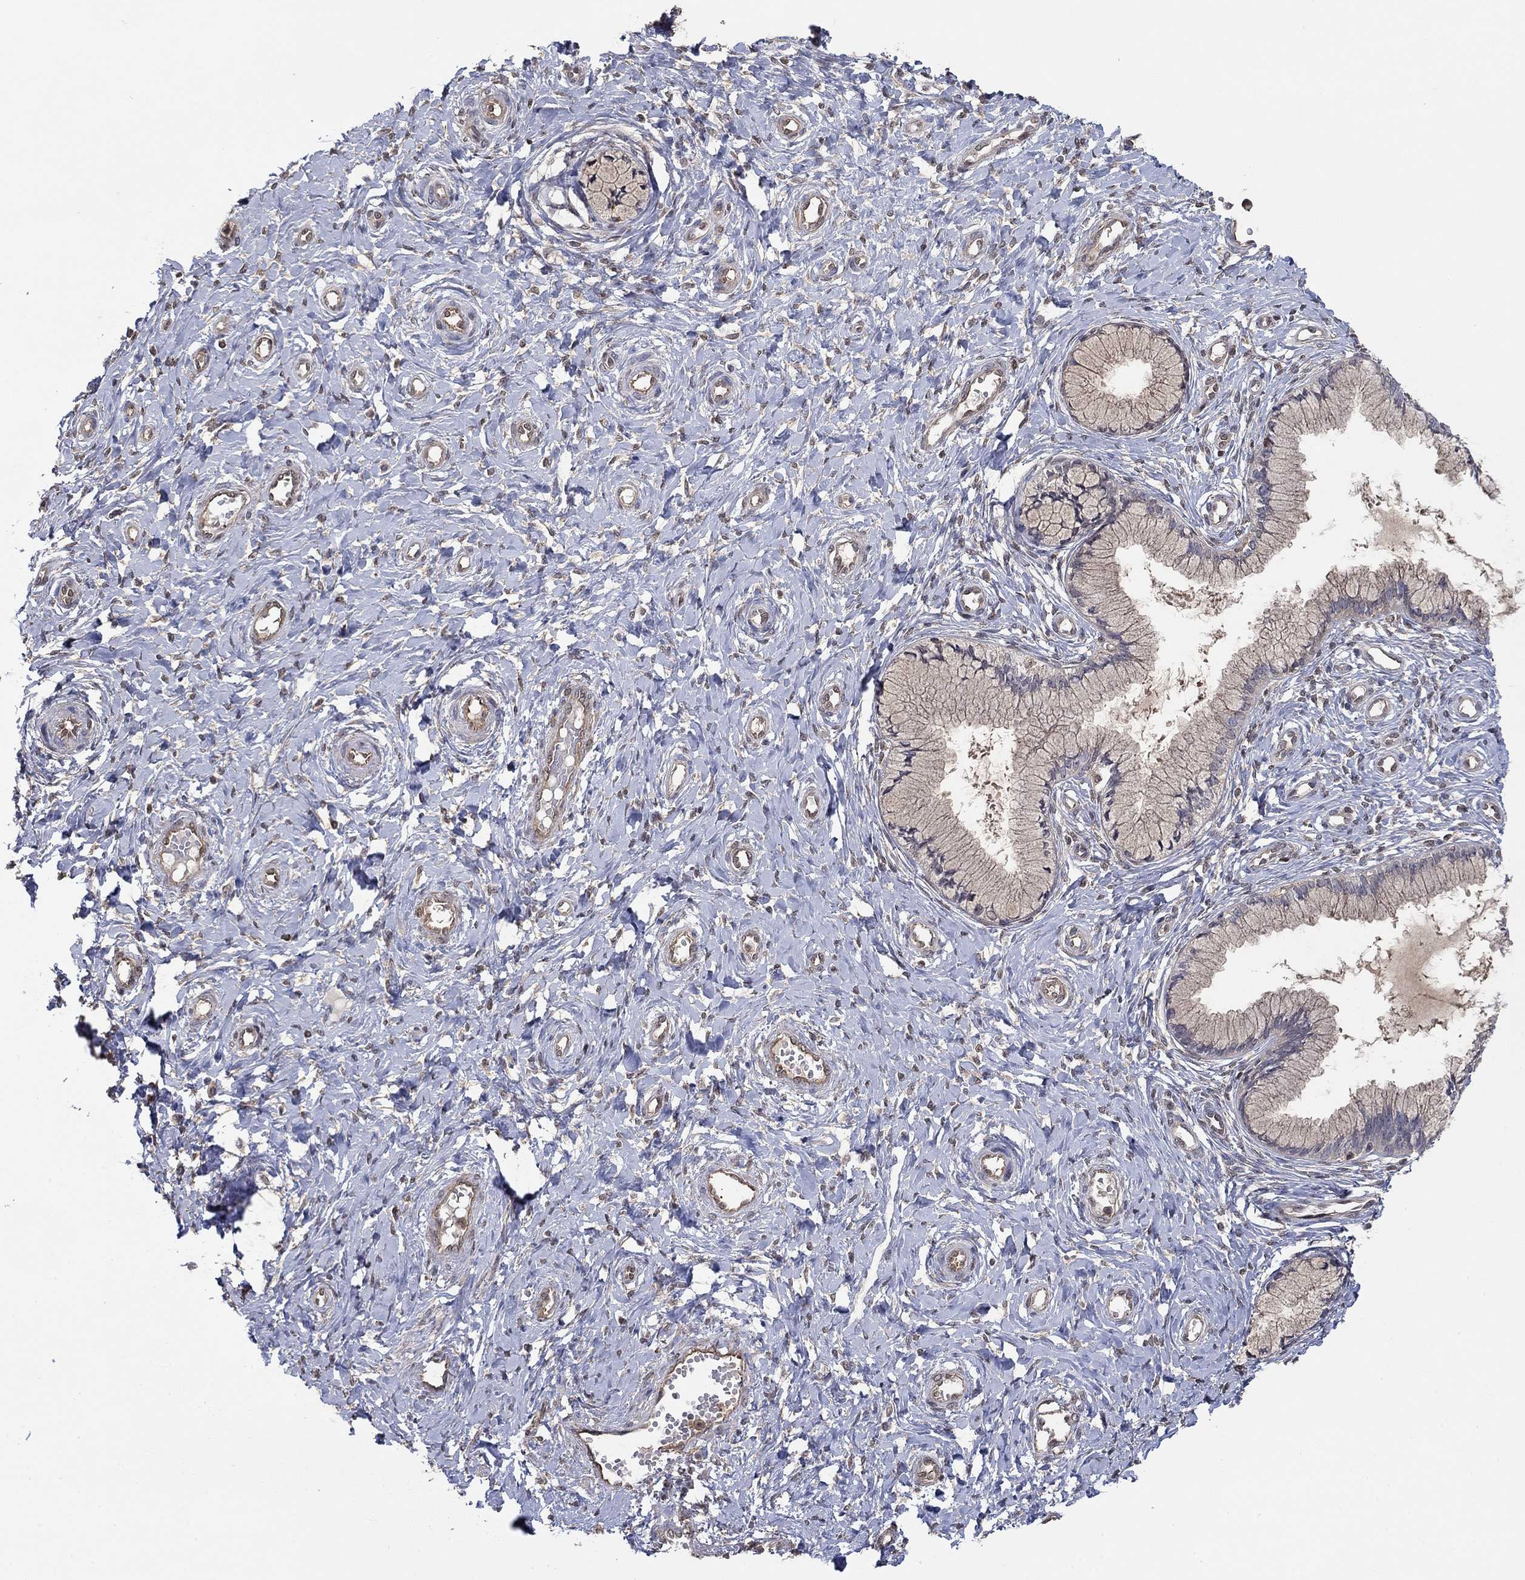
{"staining": {"intensity": "negative", "quantity": "none", "location": "none"}, "tissue": "cervix", "cell_type": "Glandular cells", "image_type": "normal", "snomed": [{"axis": "morphology", "description": "Normal tissue, NOS"}, {"axis": "topography", "description": "Cervix"}], "caption": "The micrograph demonstrates no significant staining in glandular cells of cervix. (Immunohistochemistry (ihc), brightfield microscopy, high magnification).", "gene": "RNF114", "patient": {"sex": "female", "age": 37}}